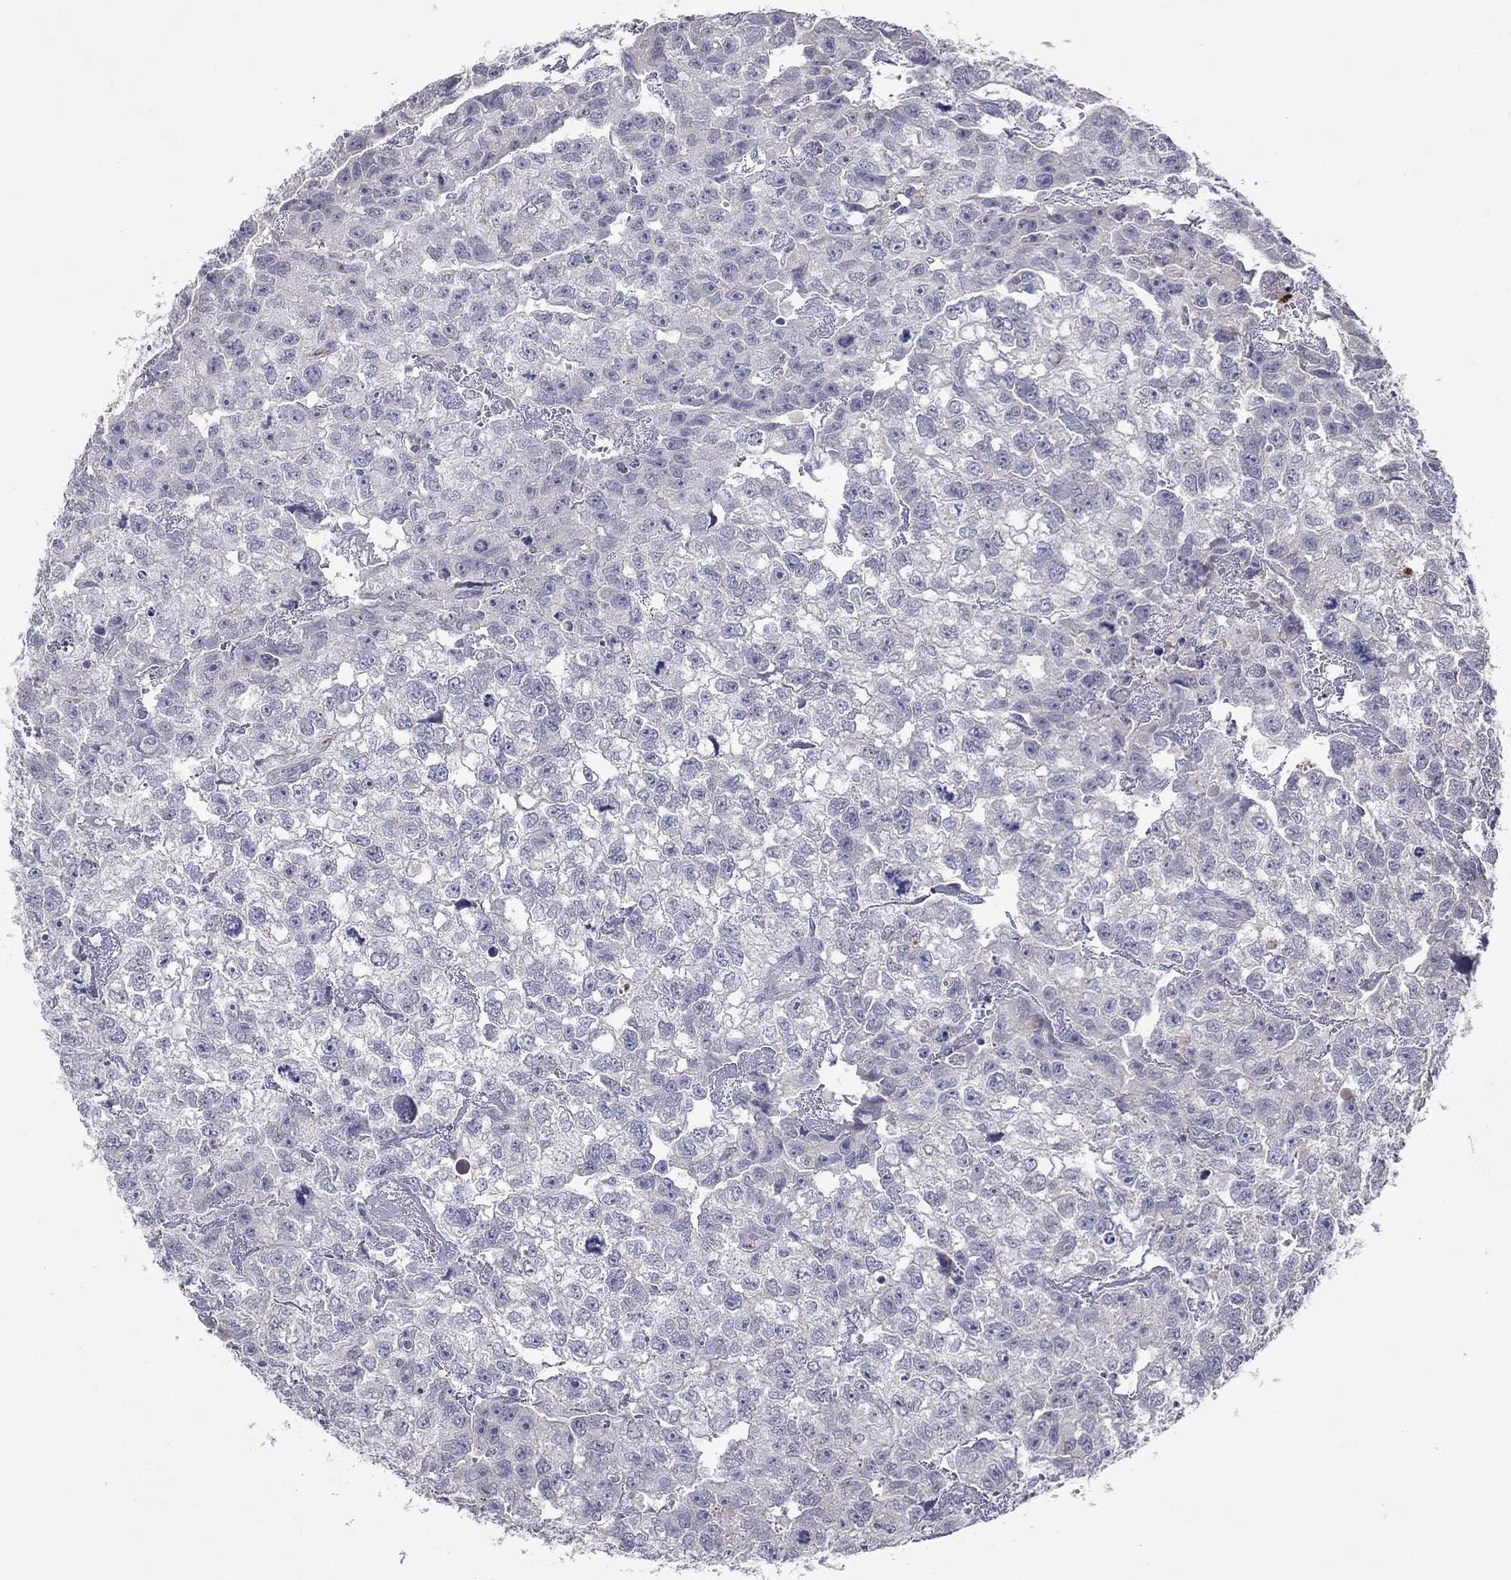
{"staining": {"intensity": "negative", "quantity": "none", "location": "none"}, "tissue": "testis cancer", "cell_type": "Tumor cells", "image_type": "cancer", "snomed": [{"axis": "morphology", "description": "Carcinoma, Embryonal, NOS"}, {"axis": "morphology", "description": "Teratoma, malignant, NOS"}, {"axis": "topography", "description": "Testis"}], "caption": "This histopathology image is of testis cancer (embryonal carcinoma) stained with immunohistochemistry to label a protein in brown with the nuclei are counter-stained blue. There is no staining in tumor cells.", "gene": "CCL5", "patient": {"sex": "male", "age": 44}}